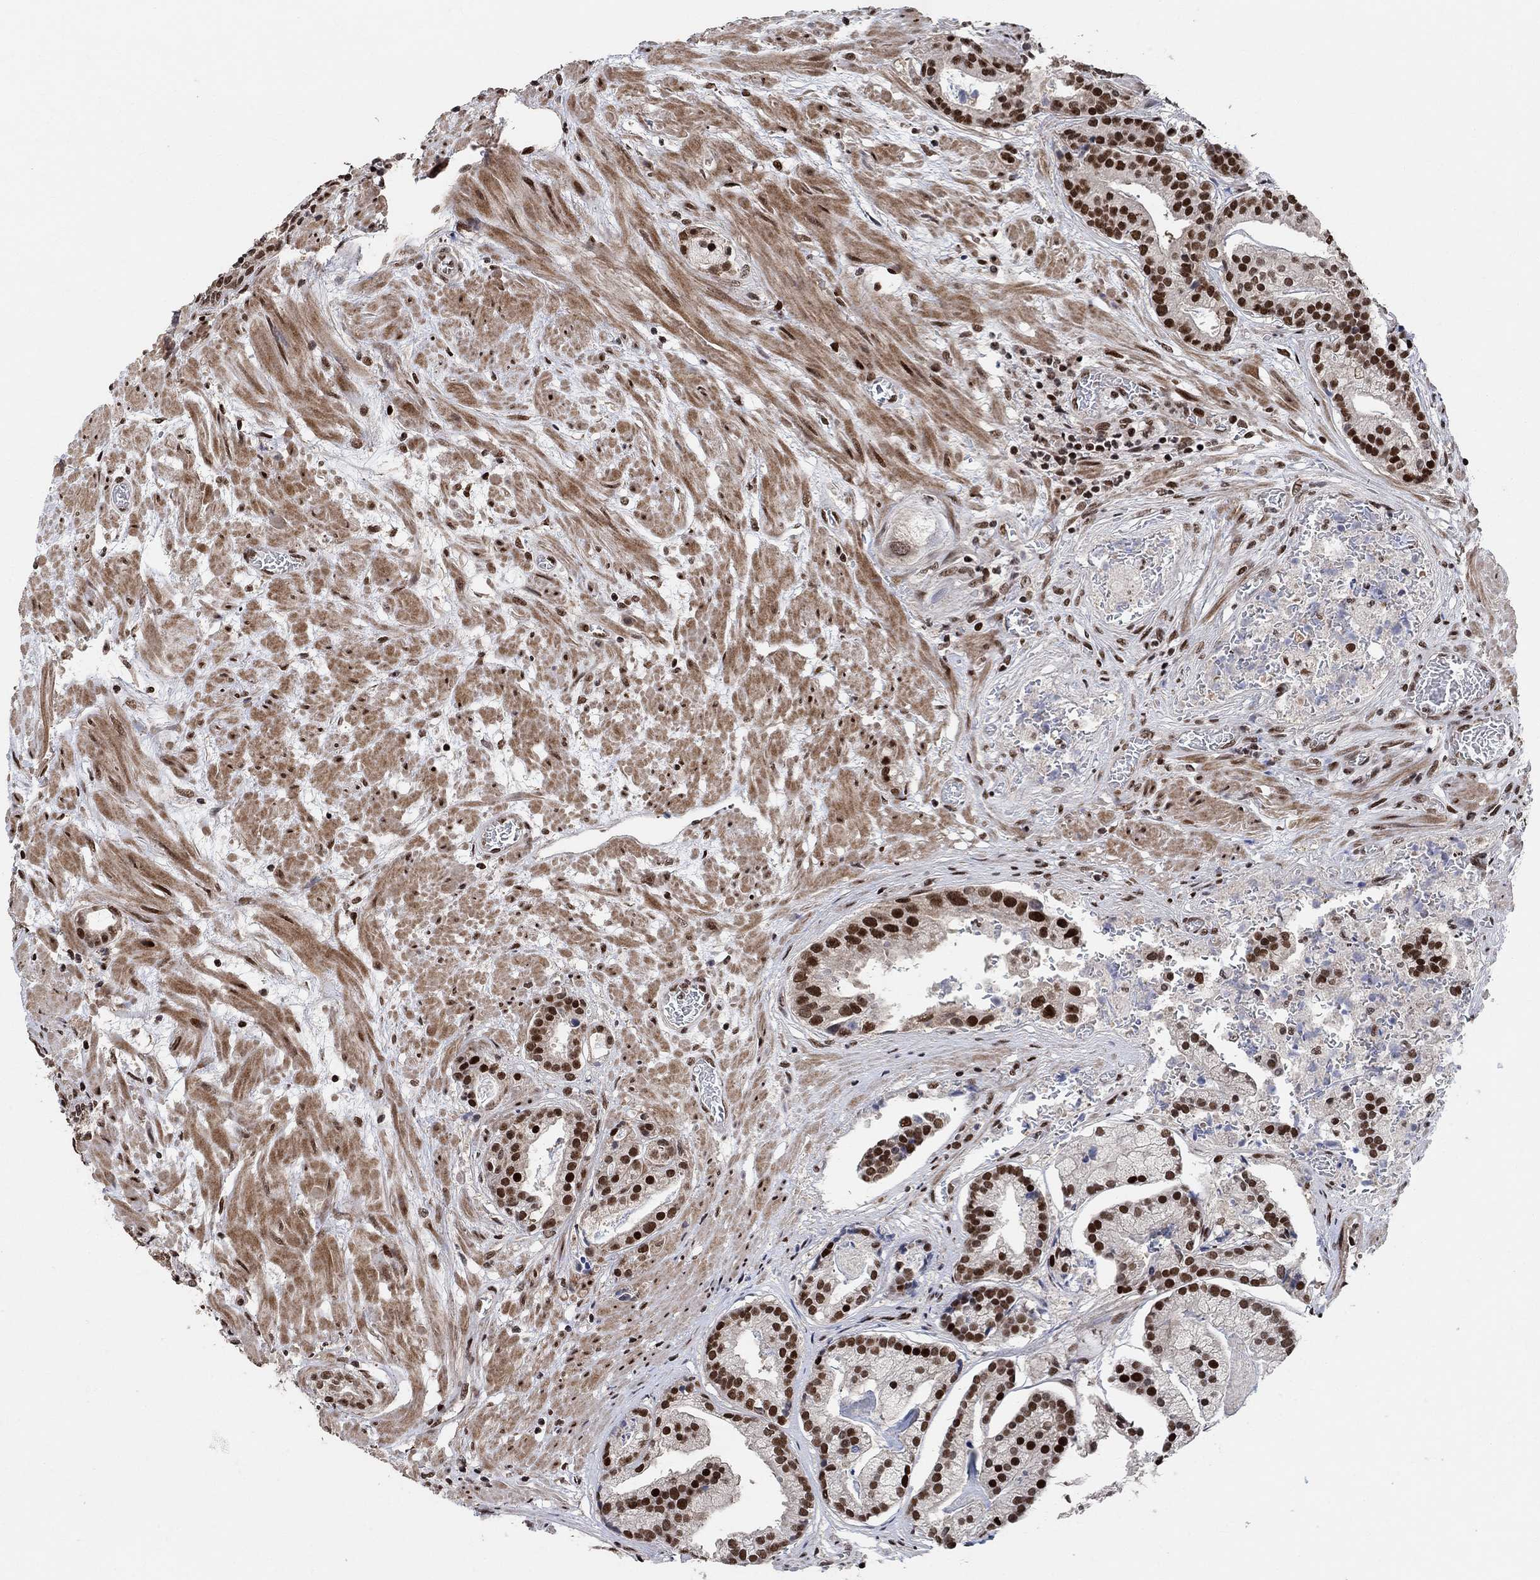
{"staining": {"intensity": "strong", "quantity": ">75%", "location": "nuclear"}, "tissue": "prostate cancer", "cell_type": "Tumor cells", "image_type": "cancer", "snomed": [{"axis": "morphology", "description": "Adenocarcinoma, NOS"}, {"axis": "topography", "description": "Prostate and seminal vesicle, NOS"}, {"axis": "topography", "description": "Prostate"}], "caption": "Protein staining displays strong nuclear positivity in about >75% of tumor cells in prostate adenocarcinoma.", "gene": "E4F1", "patient": {"sex": "male", "age": 44}}